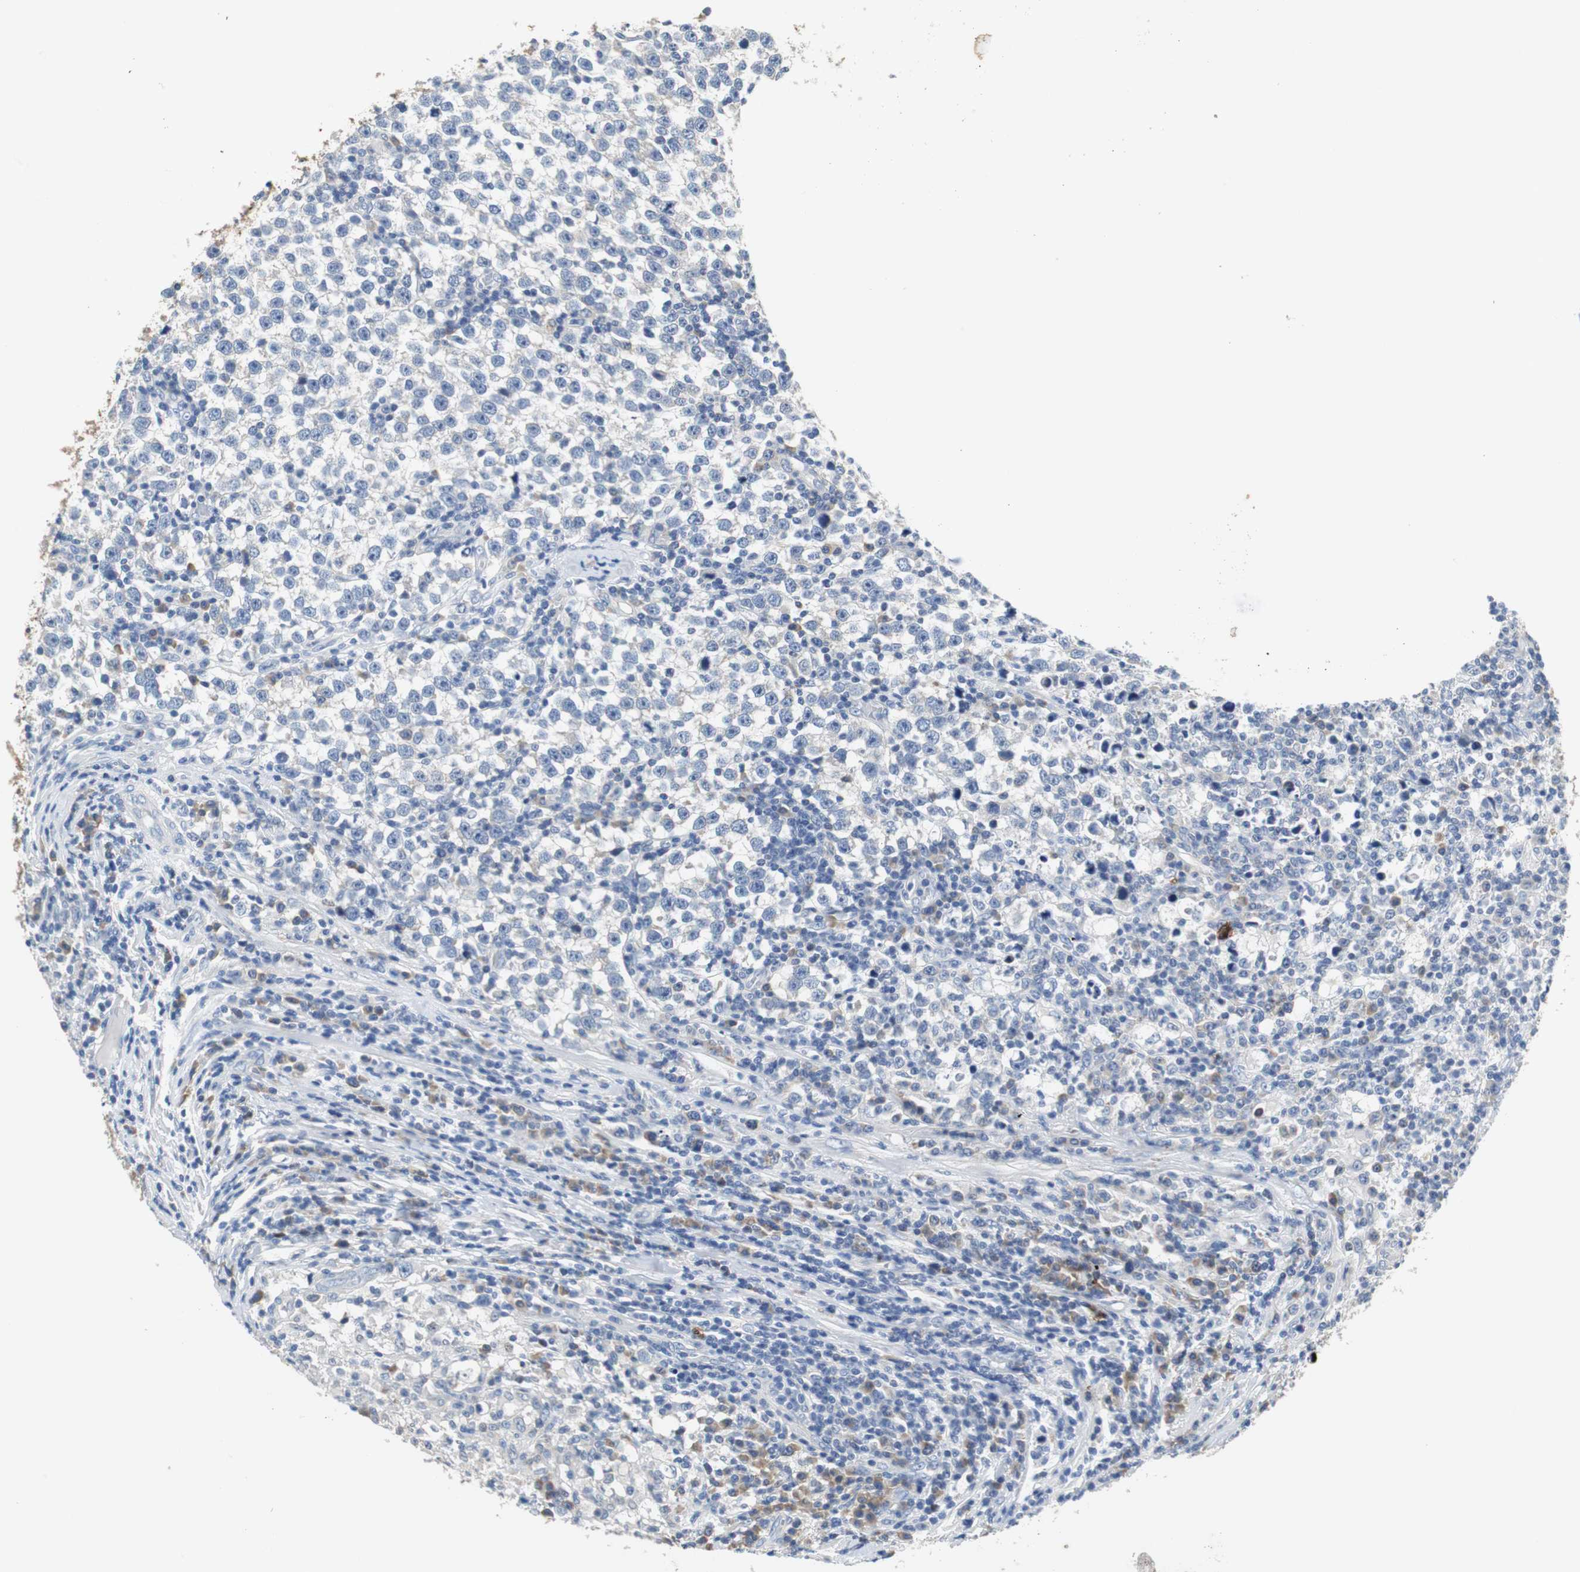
{"staining": {"intensity": "negative", "quantity": "none", "location": "none"}, "tissue": "testis cancer", "cell_type": "Tumor cells", "image_type": "cancer", "snomed": [{"axis": "morphology", "description": "Seminoma, NOS"}, {"axis": "topography", "description": "Testis"}], "caption": "This photomicrograph is of testis seminoma stained with immunohistochemistry to label a protein in brown with the nuclei are counter-stained blue. There is no staining in tumor cells.", "gene": "PCK1", "patient": {"sex": "male", "age": 43}}